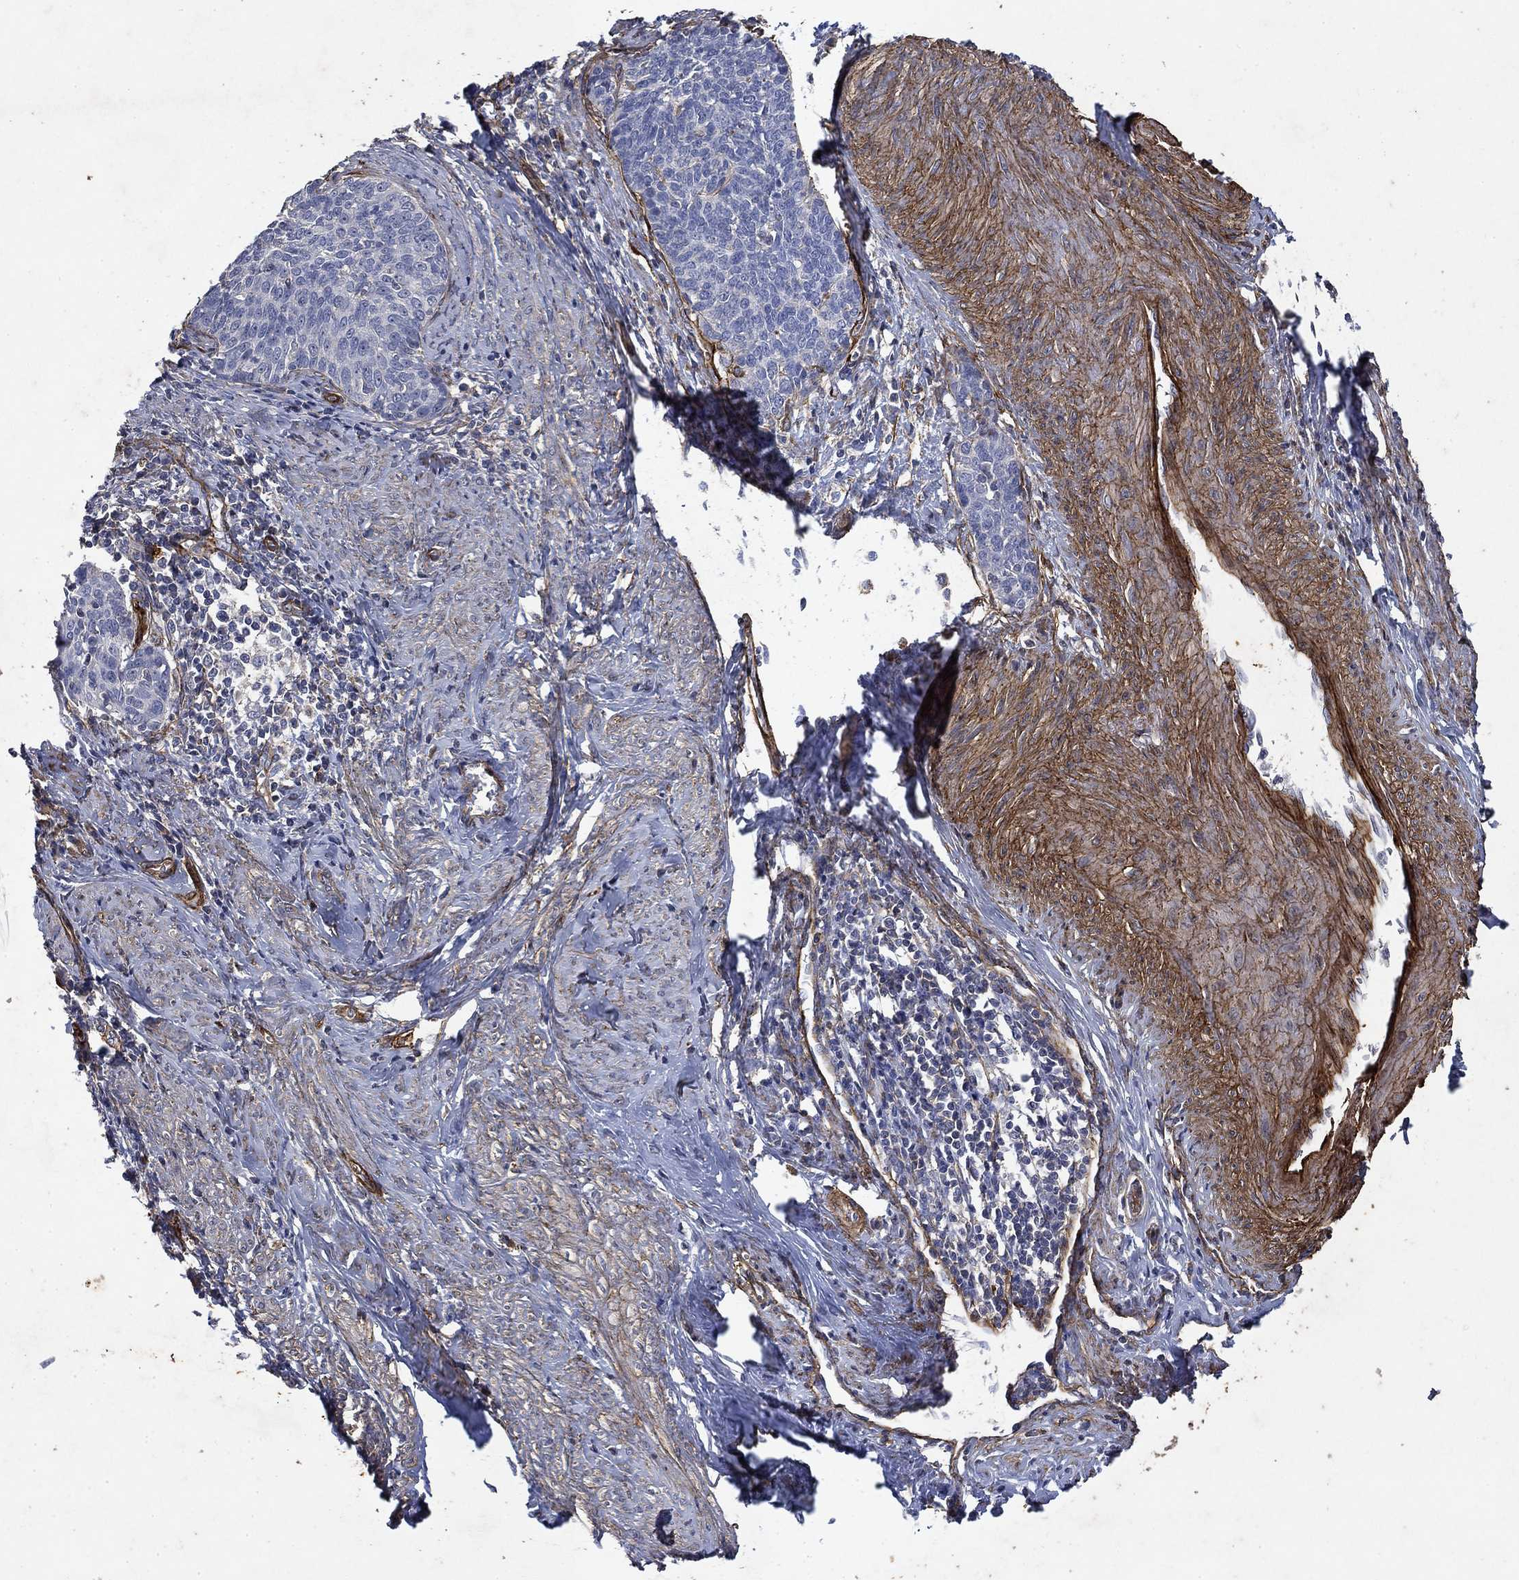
{"staining": {"intensity": "negative", "quantity": "none", "location": "none"}, "tissue": "cervical cancer", "cell_type": "Tumor cells", "image_type": "cancer", "snomed": [{"axis": "morphology", "description": "Normal tissue, NOS"}, {"axis": "morphology", "description": "Squamous cell carcinoma, NOS"}, {"axis": "topography", "description": "Cervix"}], "caption": "Tumor cells are negative for protein expression in human squamous cell carcinoma (cervical).", "gene": "COL4A2", "patient": {"sex": "female", "age": 39}}